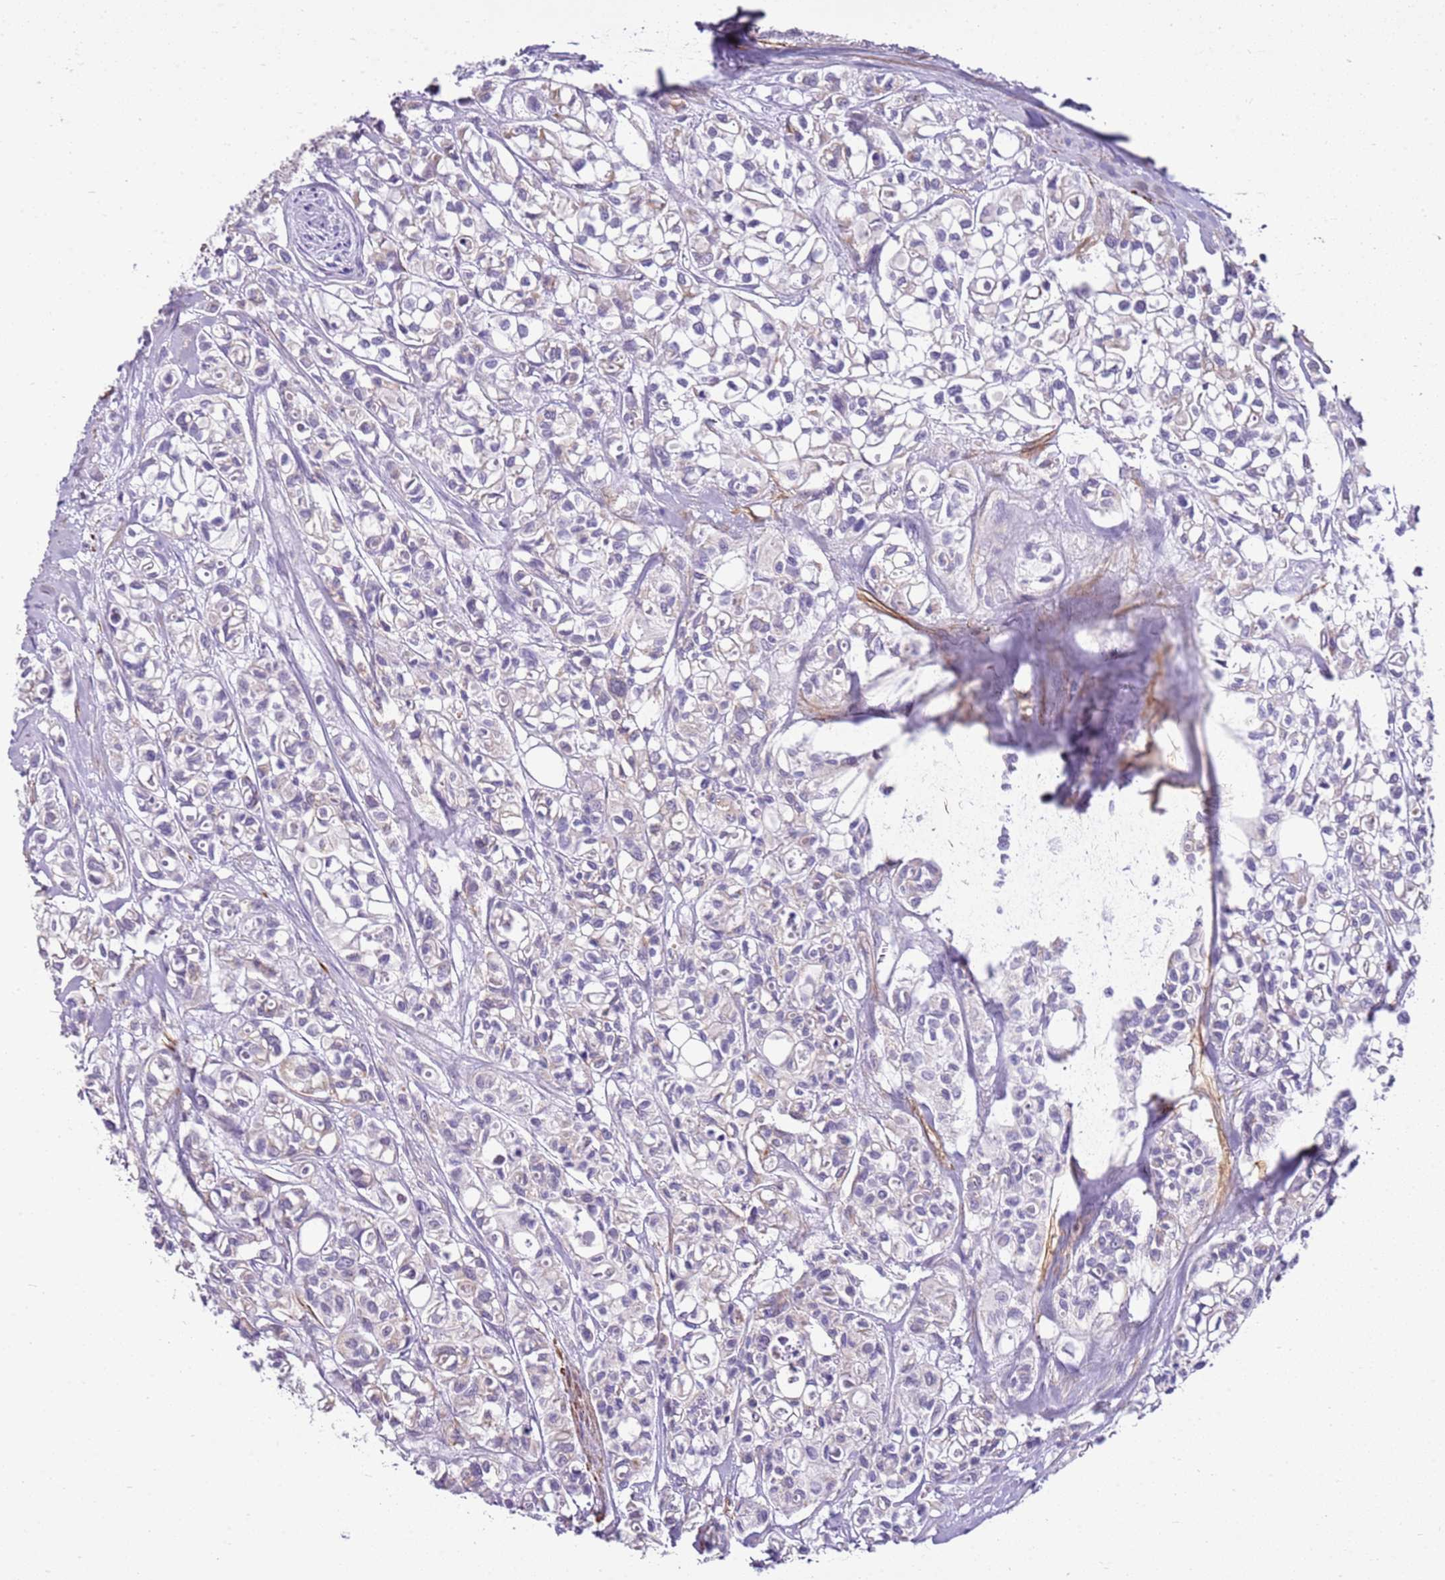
{"staining": {"intensity": "weak", "quantity": "<25%", "location": "cytoplasmic/membranous"}, "tissue": "urothelial cancer", "cell_type": "Tumor cells", "image_type": "cancer", "snomed": [{"axis": "morphology", "description": "Urothelial carcinoma, High grade"}, {"axis": "topography", "description": "Urinary bladder"}], "caption": "There is no significant expression in tumor cells of urothelial cancer.", "gene": "SMIM4", "patient": {"sex": "male", "age": 67}}